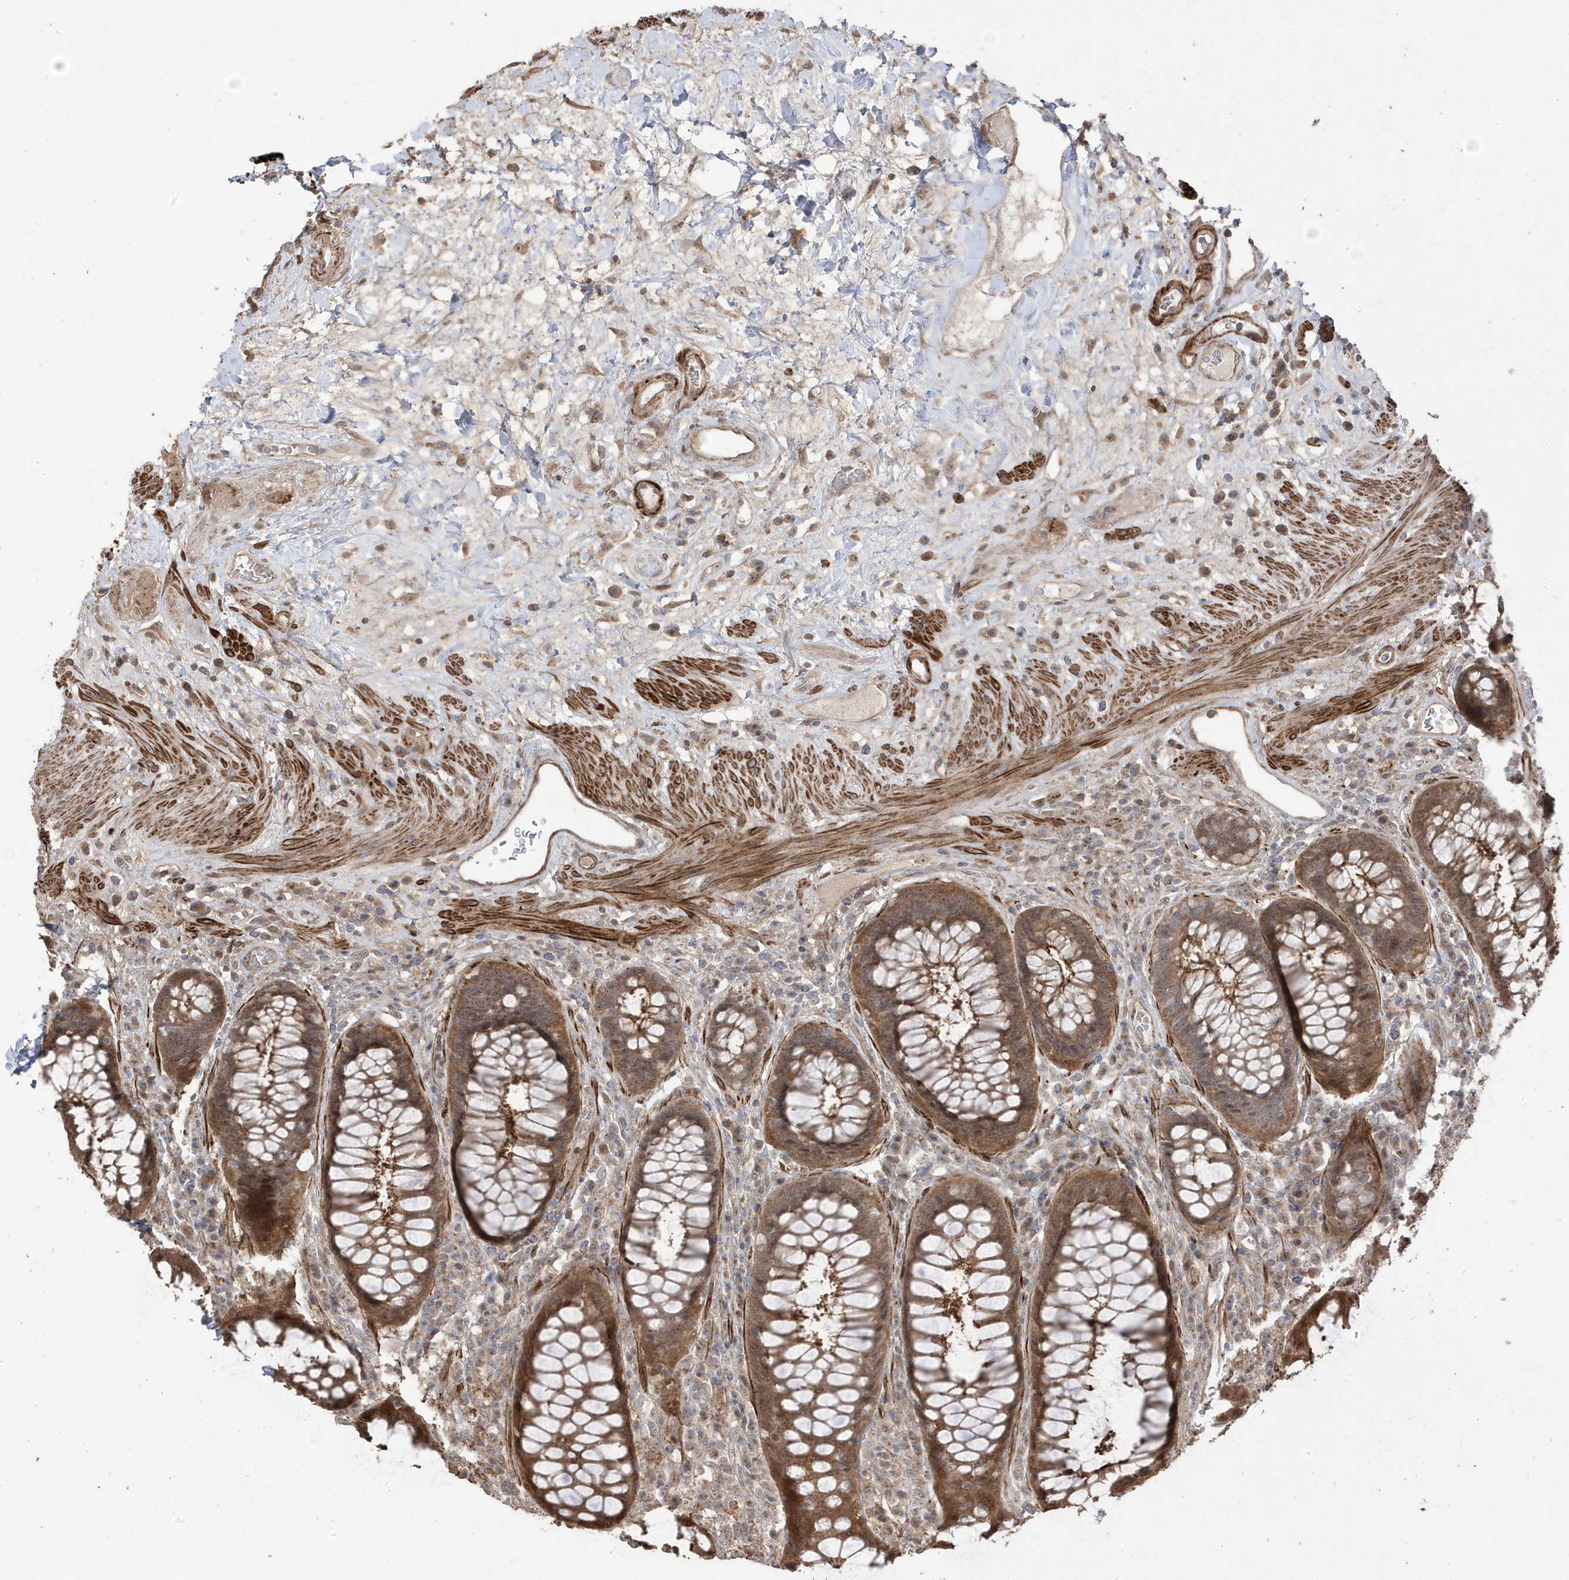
{"staining": {"intensity": "strong", "quantity": ">75%", "location": "cytoplasmic/membranous,nuclear"}, "tissue": "rectum", "cell_type": "Glandular cells", "image_type": "normal", "snomed": [{"axis": "morphology", "description": "Normal tissue, NOS"}, {"axis": "topography", "description": "Rectum"}], "caption": "Strong cytoplasmic/membranous,nuclear positivity for a protein is identified in about >75% of glandular cells of unremarkable rectum using immunohistochemistry (IHC).", "gene": "CETN3", "patient": {"sex": "male", "age": 64}}